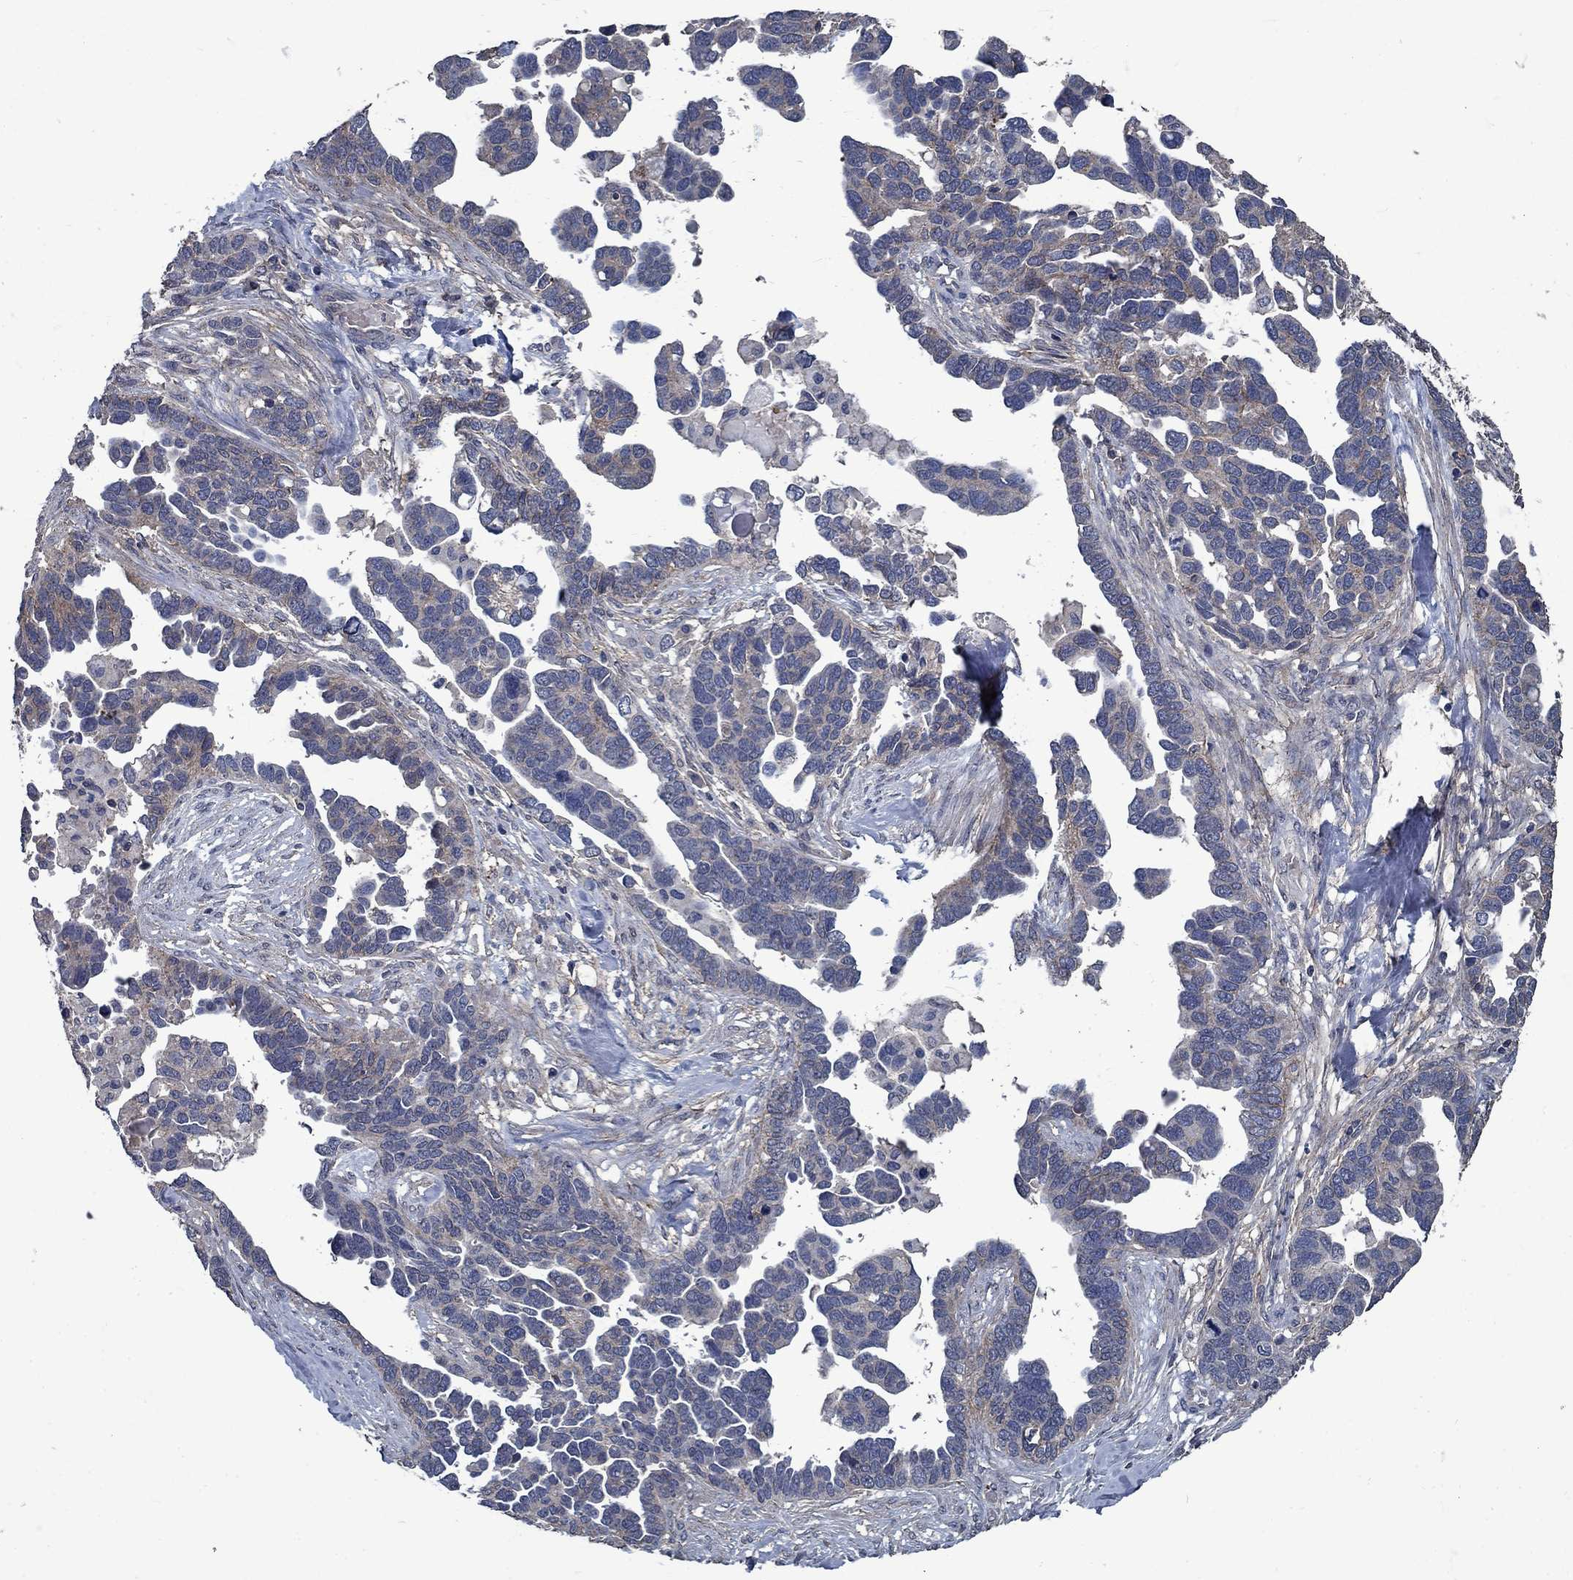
{"staining": {"intensity": "weak", "quantity": "<25%", "location": "cytoplasmic/membranous"}, "tissue": "ovarian cancer", "cell_type": "Tumor cells", "image_type": "cancer", "snomed": [{"axis": "morphology", "description": "Cystadenocarcinoma, serous, NOS"}, {"axis": "topography", "description": "Ovary"}], "caption": "Ovarian cancer was stained to show a protein in brown. There is no significant positivity in tumor cells. The staining is performed using DAB brown chromogen with nuclei counter-stained in using hematoxylin.", "gene": "SLC44A1", "patient": {"sex": "female", "age": 54}}